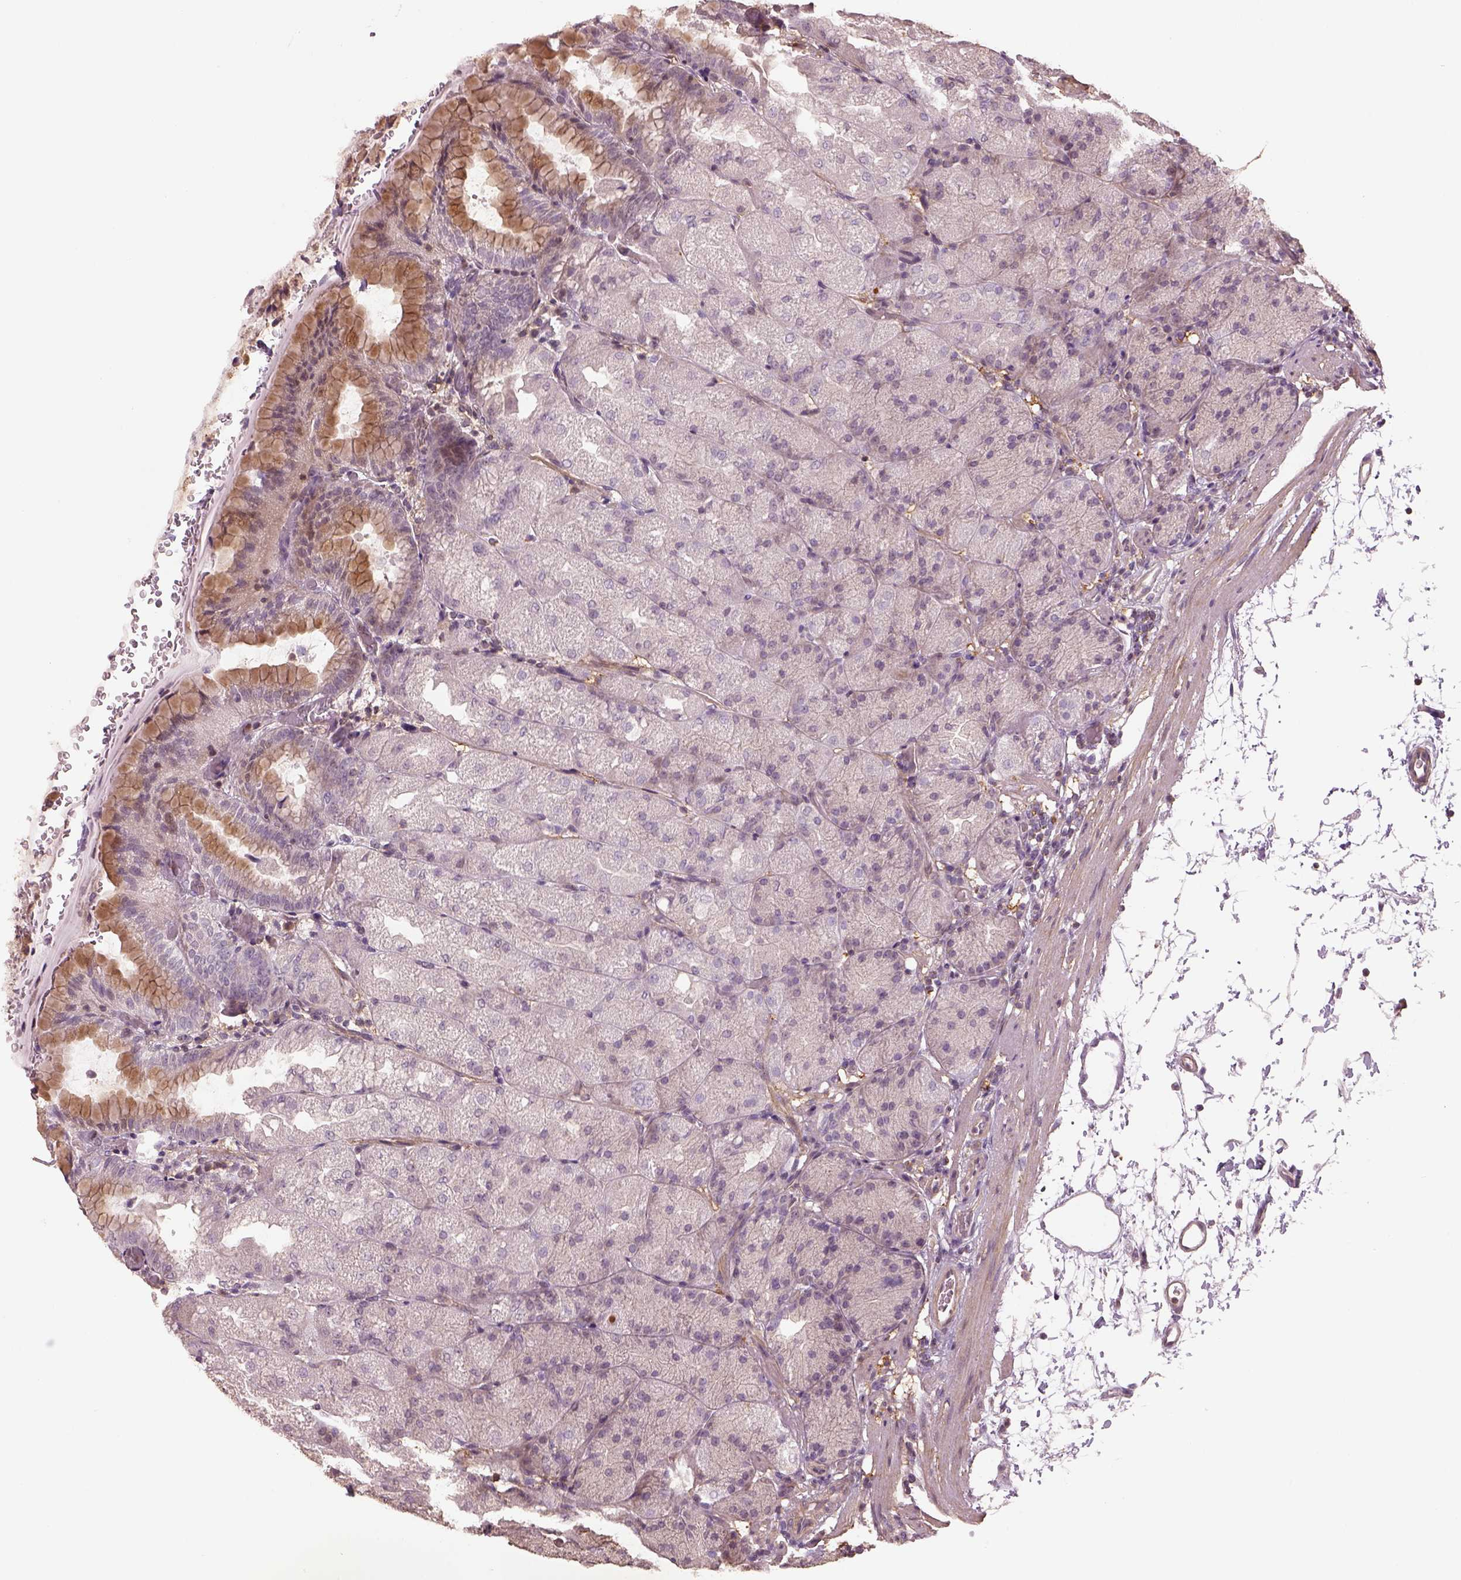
{"staining": {"intensity": "weak", "quantity": "<25%", "location": "cytoplasmic/membranous"}, "tissue": "stomach", "cell_type": "Glandular cells", "image_type": "normal", "snomed": [{"axis": "morphology", "description": "Normal tissue, NOS"}, {"axis": "topography", "description": "Stomach, upper"}, {"axis": "topography", "description": "Stomach"}, {"axis": "topography", "description": "Stomach, lower"}], "caption": "IHC of normal human stomach demonstrates no positivity in glandular cells.", "gene": "LIN7A", "patient": {"sex": "male", "age": 62}}